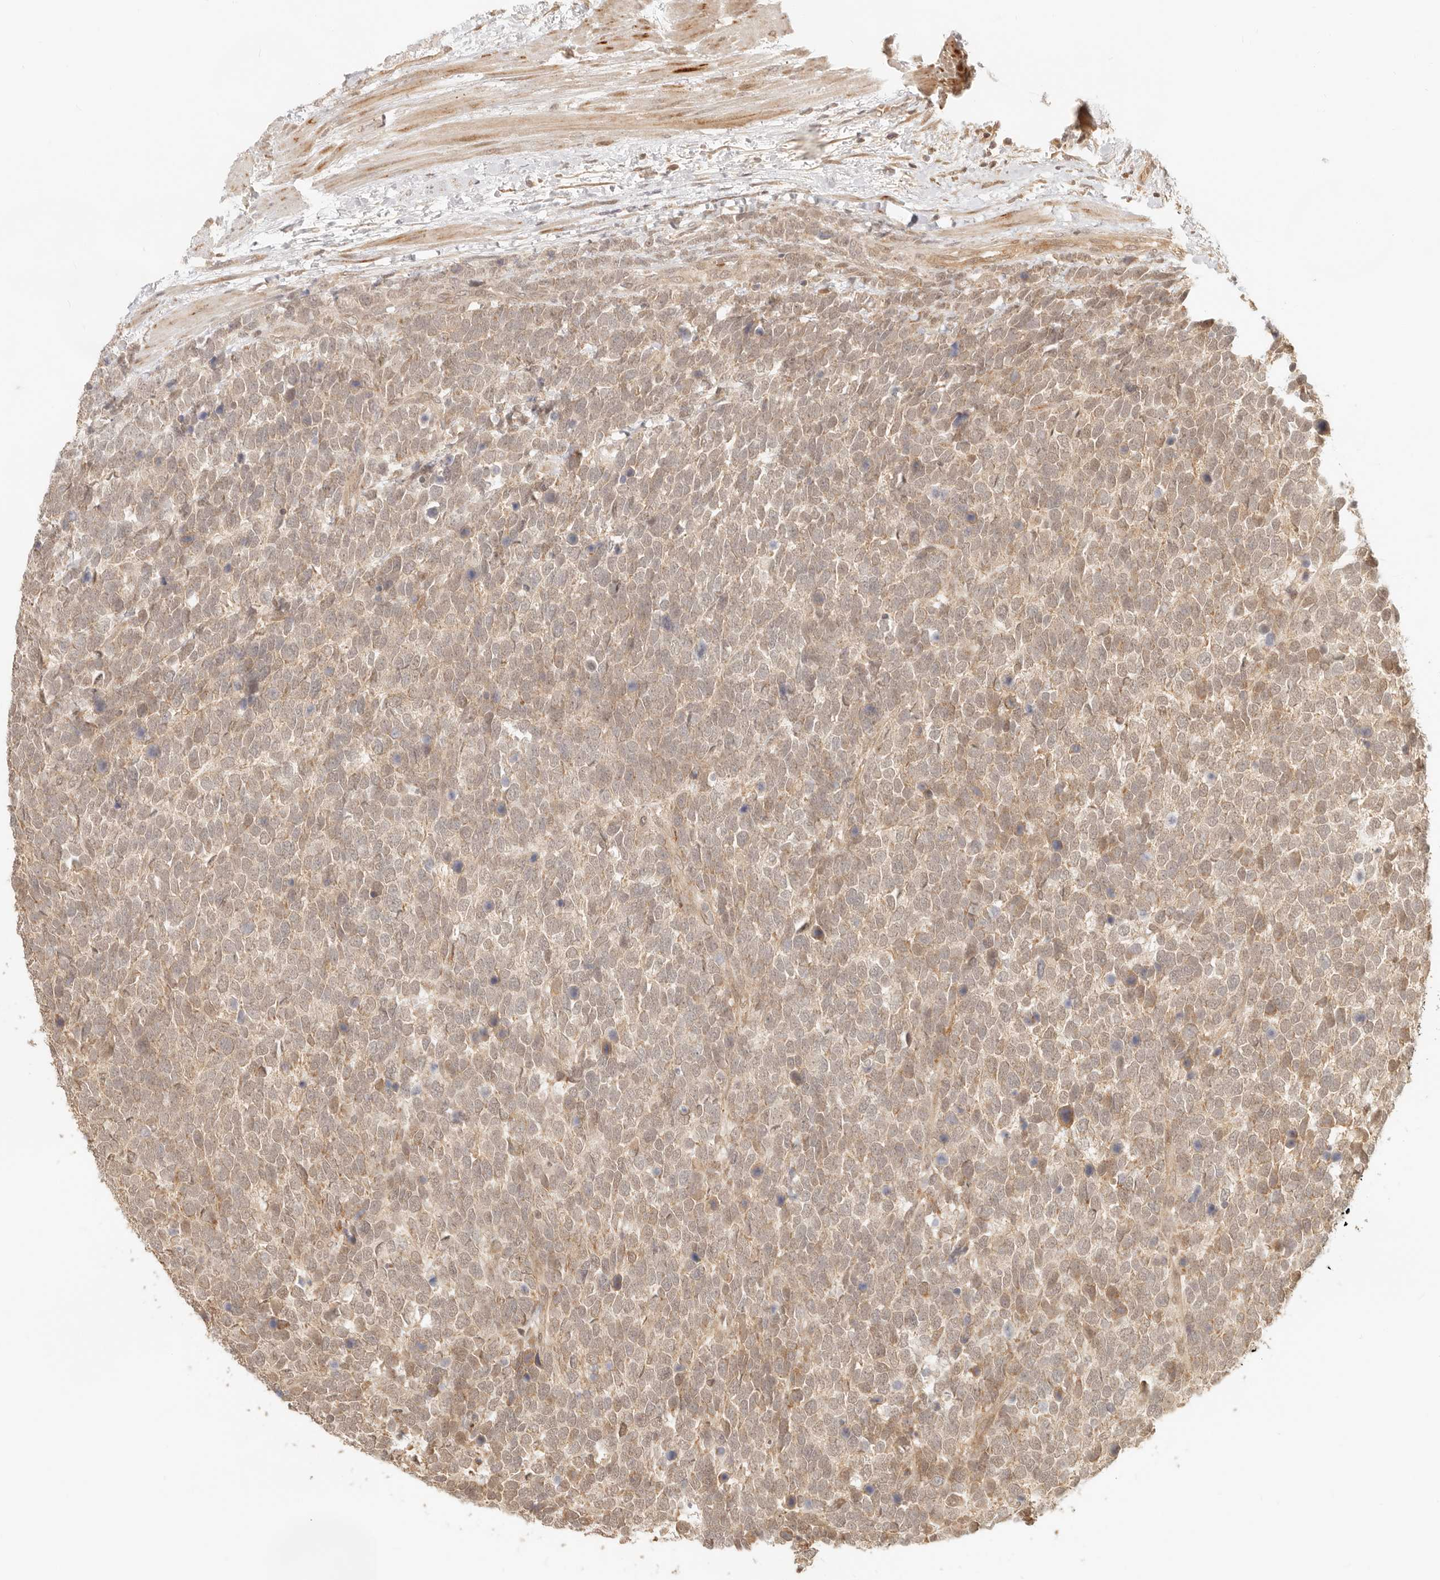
{"staining": {"intensity": "weak", "quantity": "25%-75%", "location": "cytoplasmic/membranous"}, "tissue": "urothelial cancer", "cell_type": "Tumor cells", "image_type": "cancer", "snomed": [{"axis": "morphology", "description": "Urothelial carcinoma, High grade"}, {"axis": "topography", "description": "Urinary bladder"}], "caption": "Brown immunohistochemical staining in human urothelial cancer exhibits weak cytoplasmic/membranous expression in approximately 25%-75% of tumor cells. Nuclei are stained in blue.", "gene": "BAALC", "patient": {"sex": "female", "age": 82}}